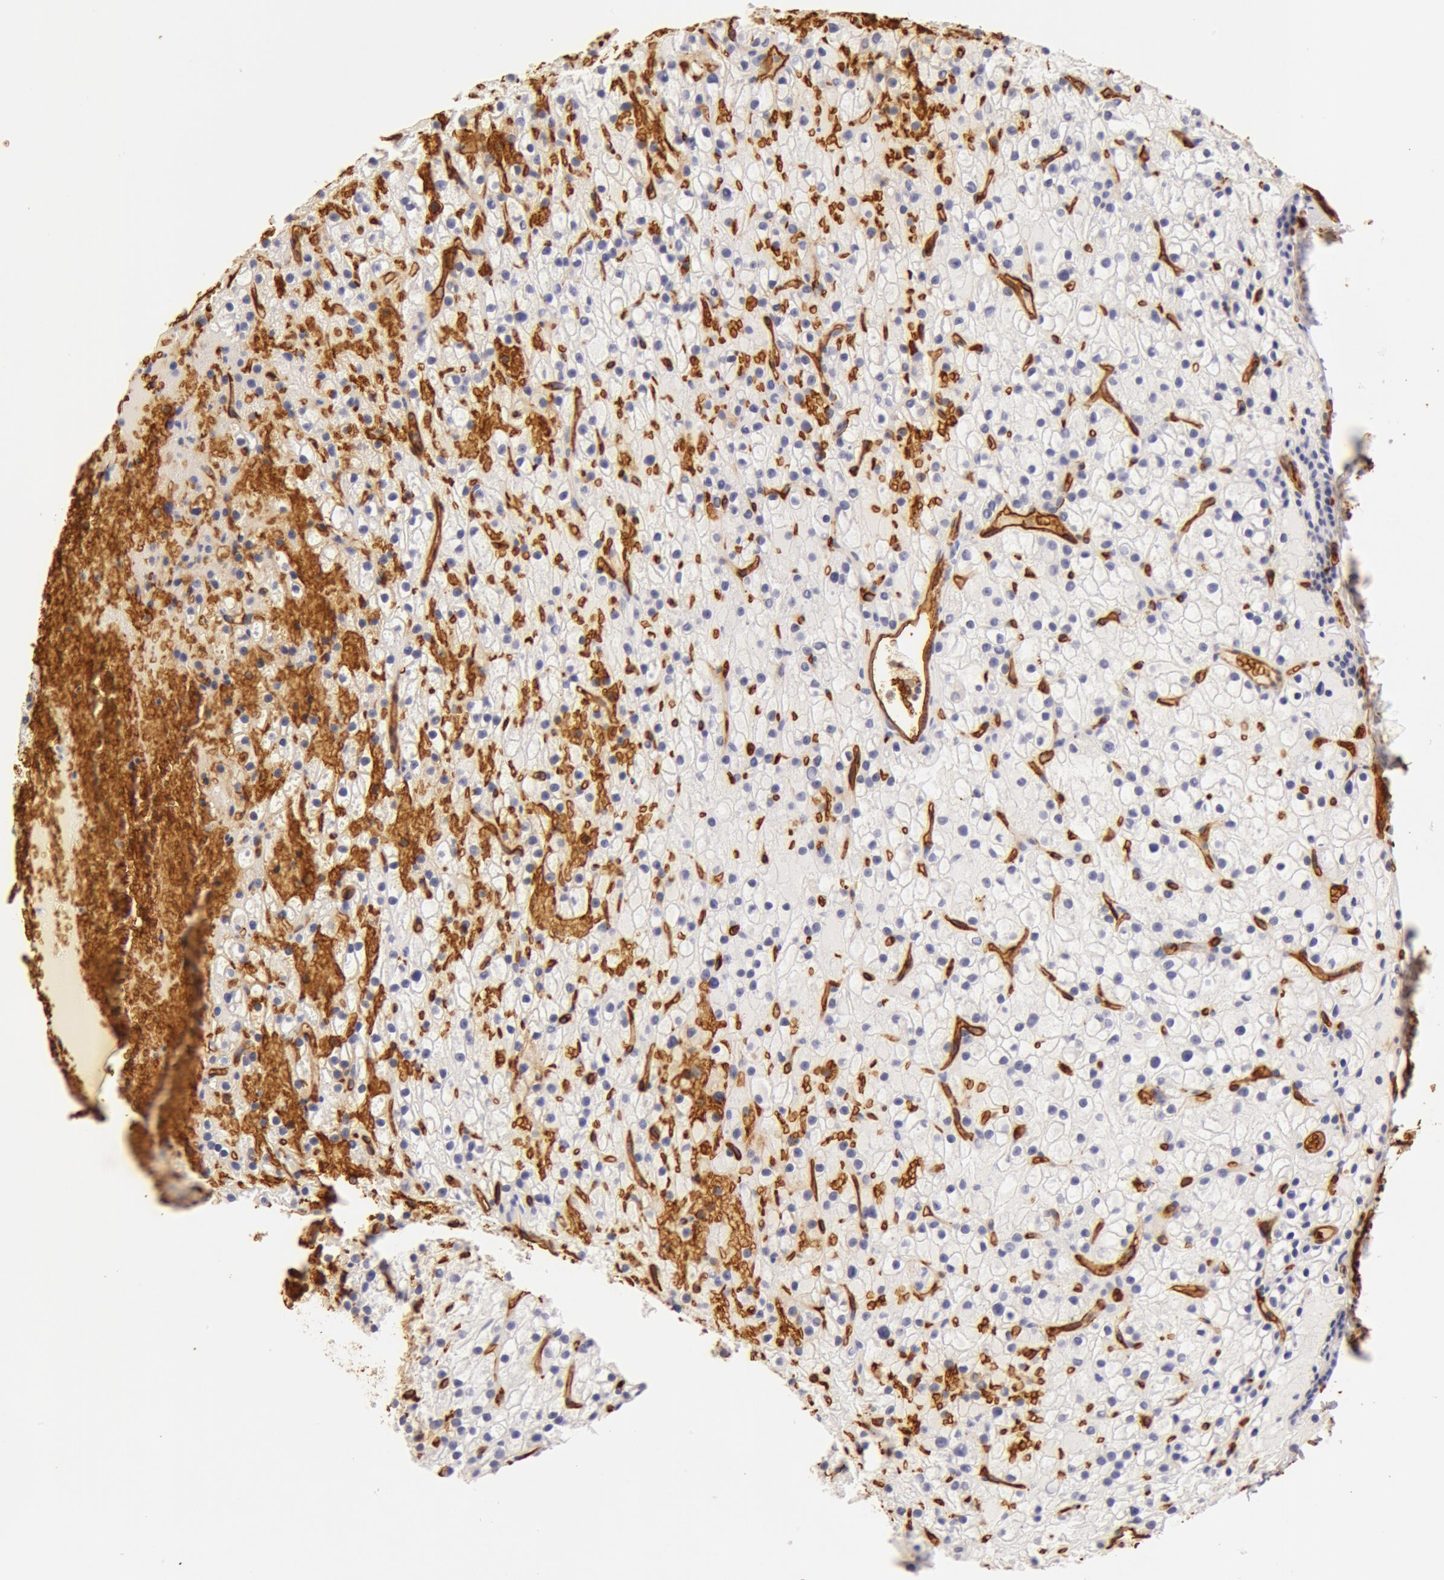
{"staining": {"intensity": "negative", "quantity": "none", "location": "none"}, "tissue": "parathyroid gland", "cell_type": "Glandular cells", "image_type": "normal", "snomed": [{"axis": "morphology", "description": "Normal tissue, NOS"}, {"axis": "topography", "description": "Parathyroid gland"}], "caption": "Protein analysis of normal parathyroid gland demonstrates no significant expression in glandular cells. (Stains: DAB IHC with hematoxylin counter stain, Microscopy: brightfield microscopy at high magnification).", "gene": "AQP1", "patient": {"sex": "female", "age": 71}}